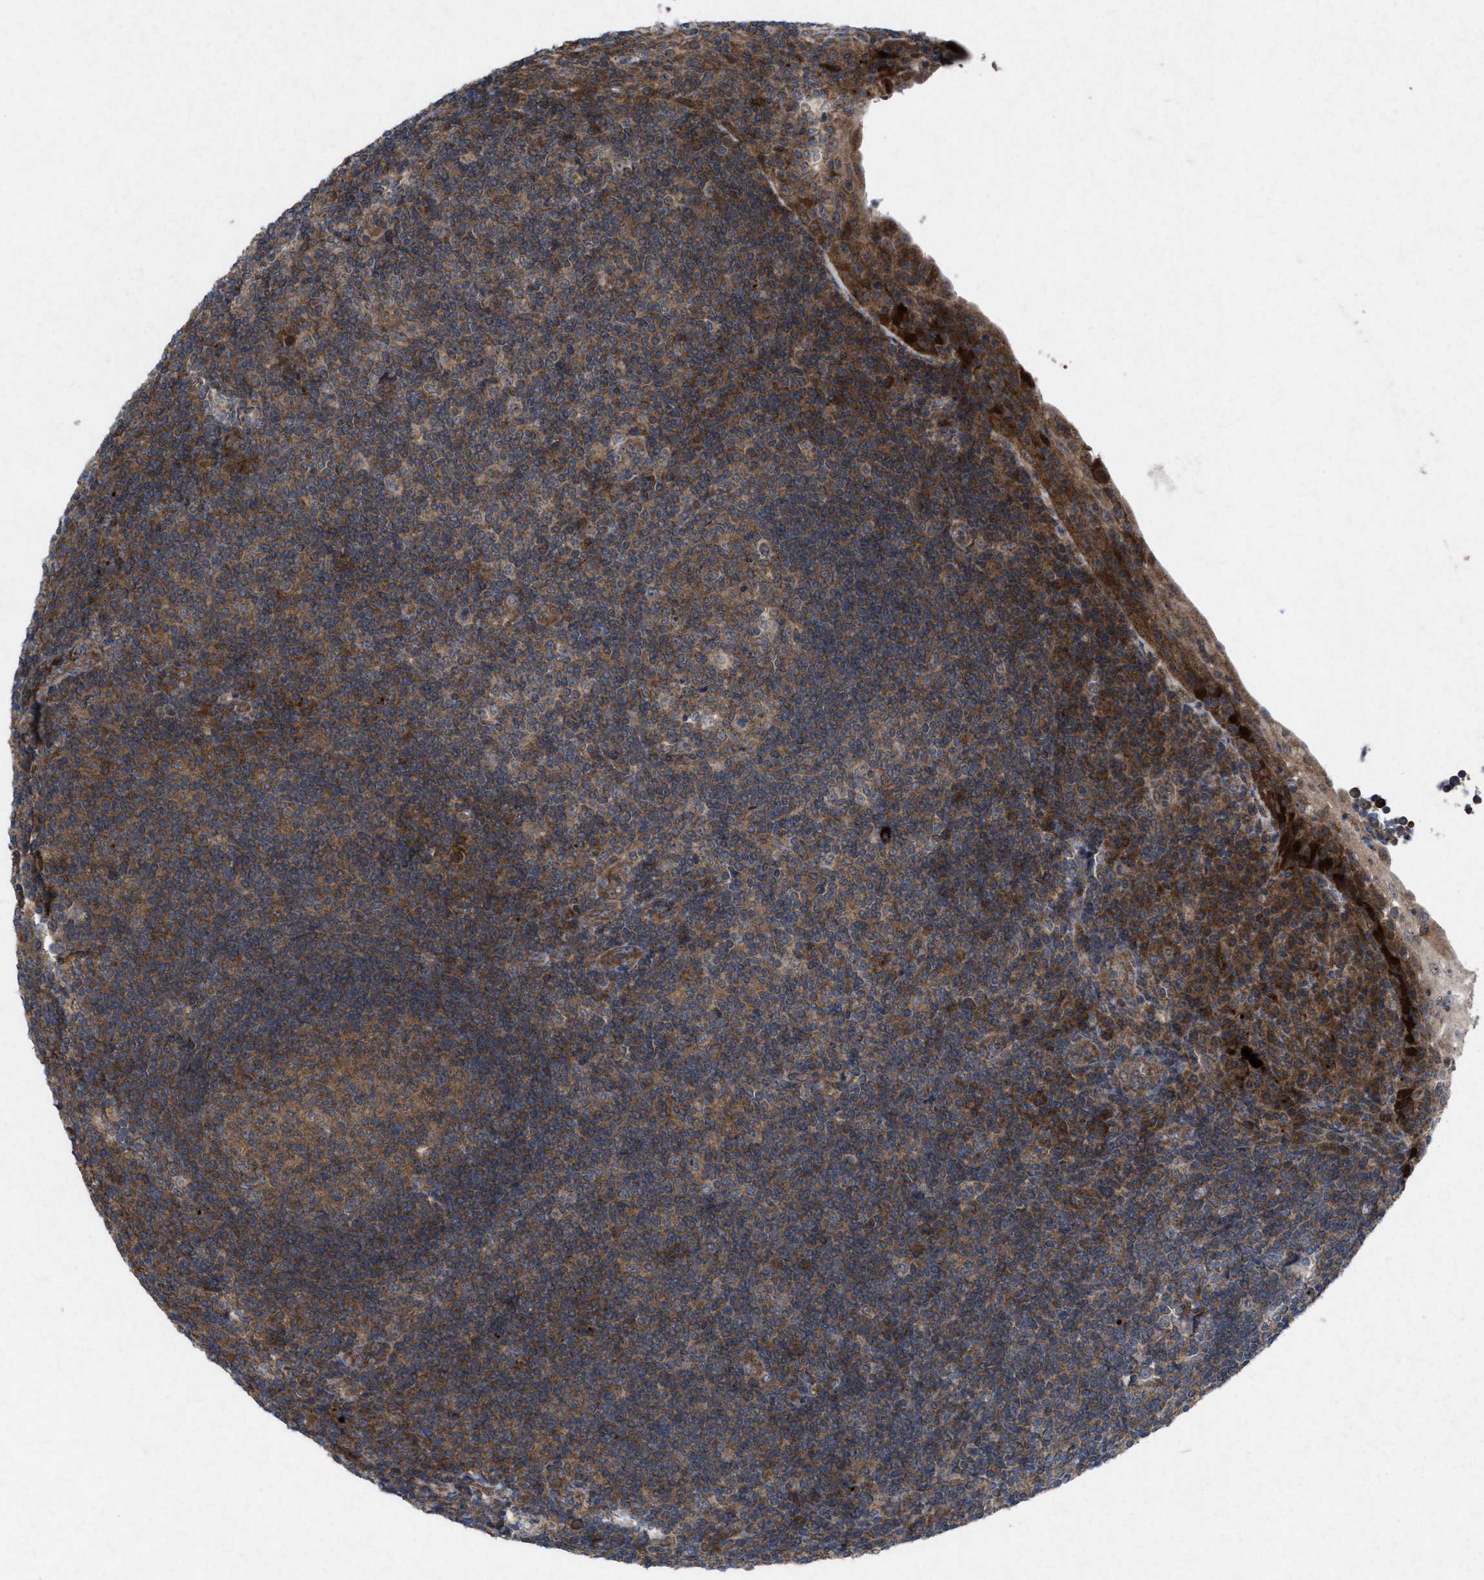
{"staining": {"intensity": "moderate", "quantity": ">75%", "location": "cytoplasmic/membranous"}, "tissue": "tonsil", "cell_type": "Germinal center cells", "image_type": "normal", "snomed": [{"axis": "morphology", "description": "Normal tissue, NOS"}, {"axis": "topography", "description": "Tonsil"}], "caption": "An immunohistochemistry histopathology image of normal tissue is shown. Protein staining in brown shows moderate cytoplasmic/membranous positivity in tonsil within germinal center cells.", "gene": "MSI2", "patient": {"sex": "male", "age": 37}}